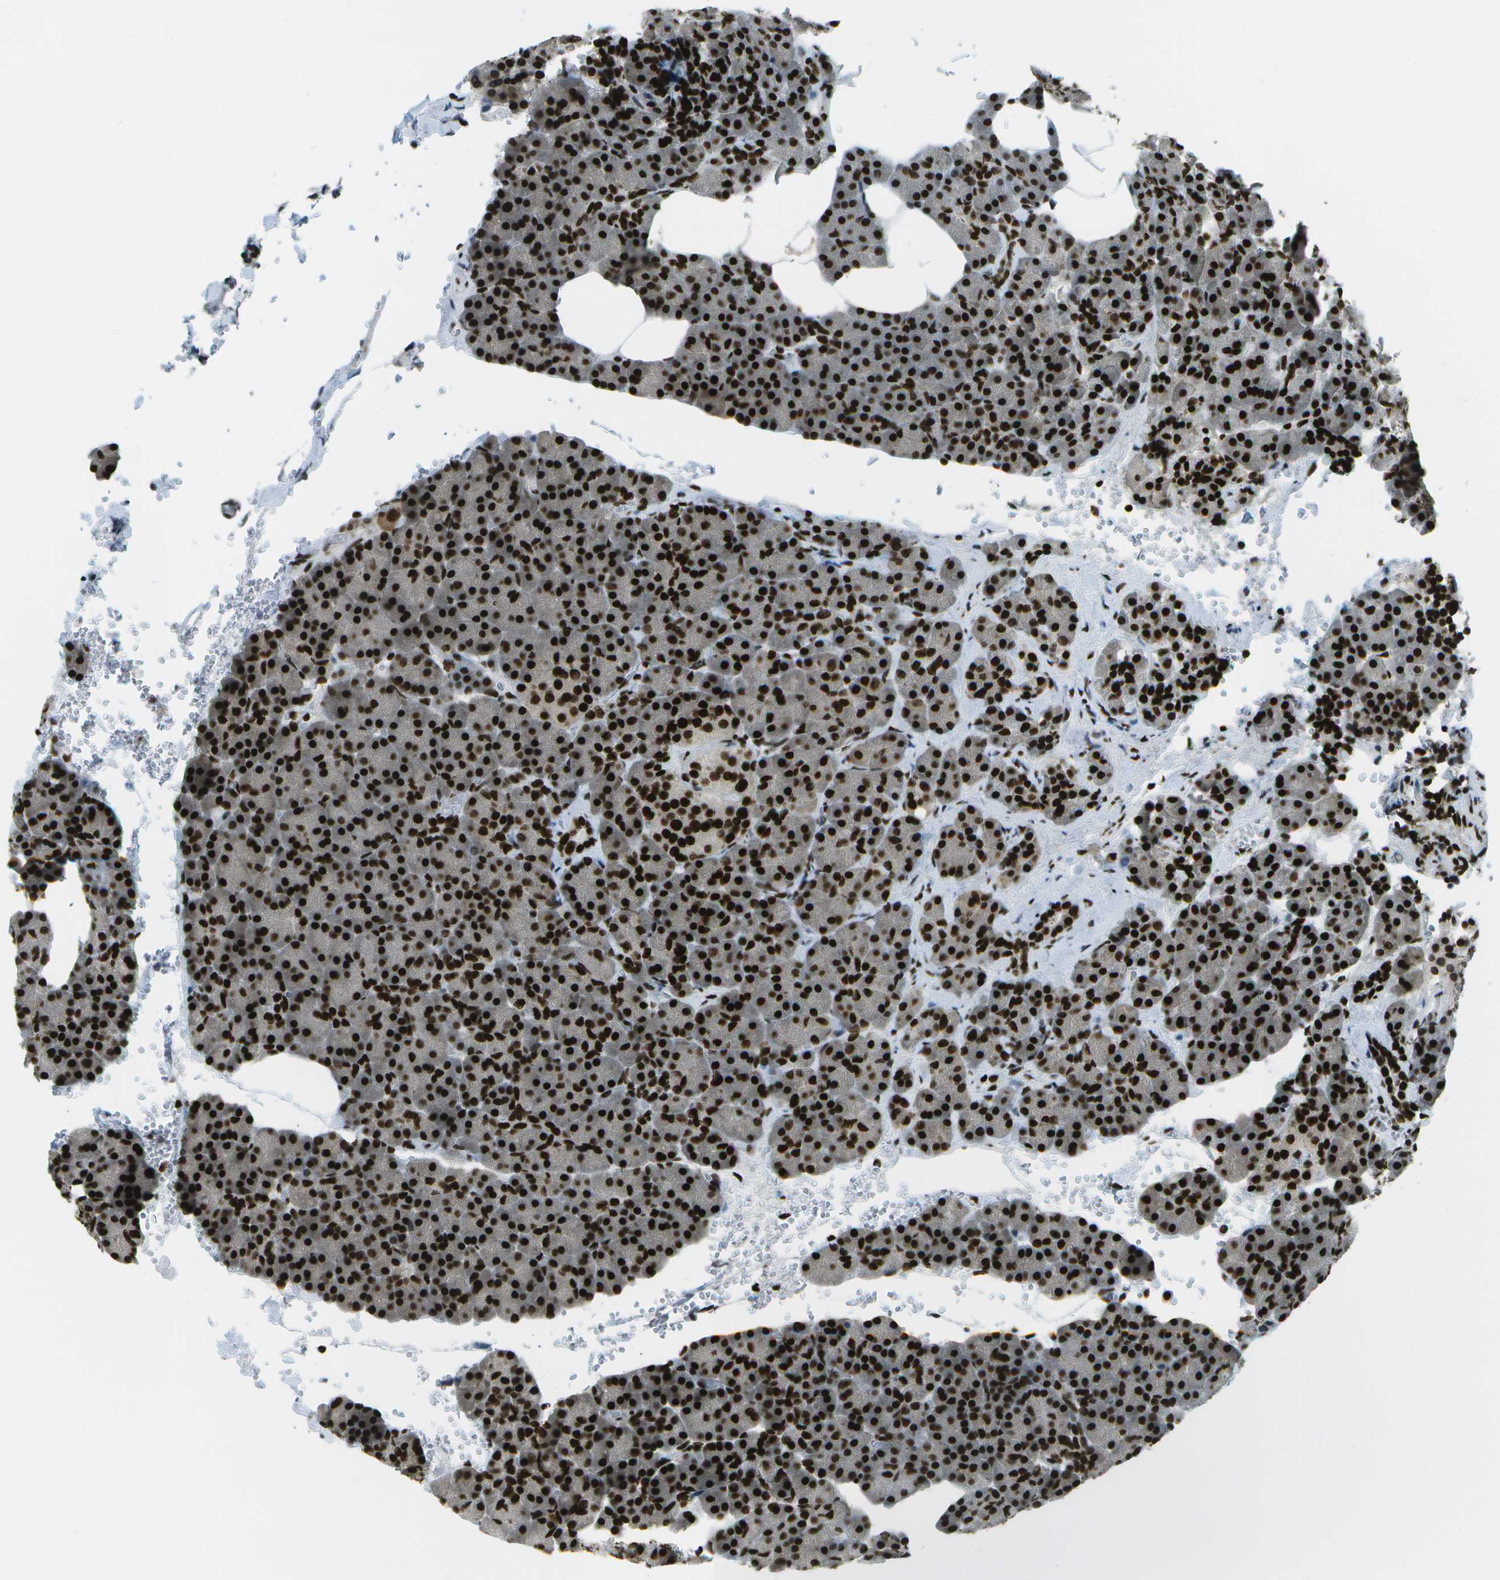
{"staining": {"intensity": "strong", "quantity": ">75%", "location": "nuclear"}, "tissue": "pancreas", "cell_type": "Exocrine glandular cells", "image_type": "normal", "snomed": [{"axis": "morphology", "description": "Normal tissue, NOS"}, {"axis": "topography", "description": "Pancreas"}], "caption": "Protein expression analysis of benign human pancreas reveals strong nuclear positivity in approximately >75% of exocrine glandular cells. The staining was performed using DAB (3,3'-diaminobenzidine) to visualize the protein expression in brown, while the nuclei were stained in blue with hematoxylin (Magnification: 20x).", "gene": "GLYR1", "patient": {"sex": "female", "age": 35}}